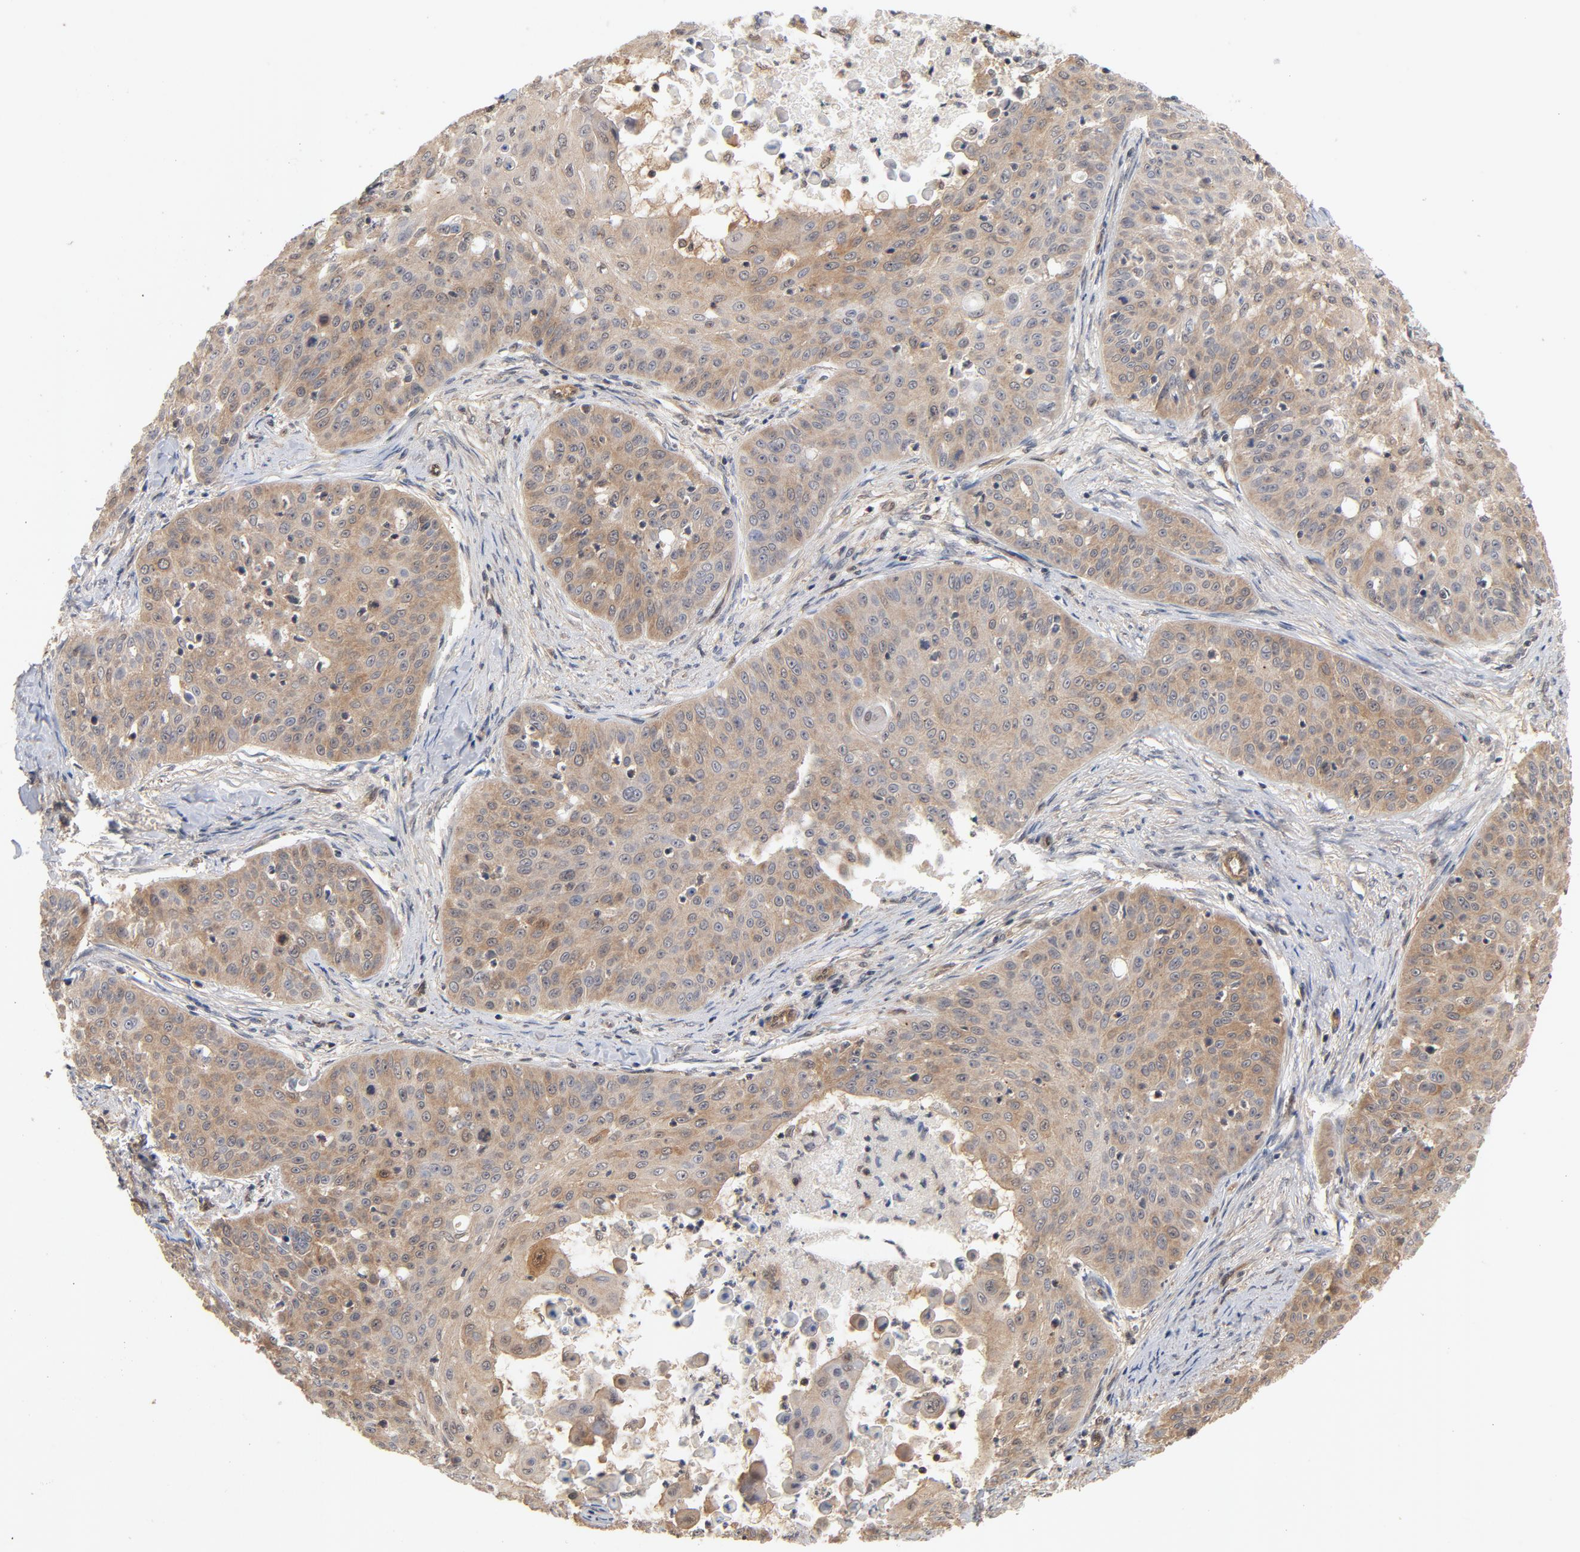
{"staining": {"intensity": "weak", "quantity": ">75%", "location": "cytoplasmic/membranous"}, "tissue": "skin cancer", "cell_type": "Tumor cells", "image_type": "cancer", "snomed": [{"axis": "morphology", "description": "Squamous cell carcinoma, NOS"}, {"axis": "topography", "description": "Skin"}], "caption": "A histopathology image of human squamous cell carcinoma (skin) stained for a protein displays weak cytoplasmic/membranous brown staining in tumor cells.", "gene": "CDC37", "patient": {"sex": "male", "age": 82}}